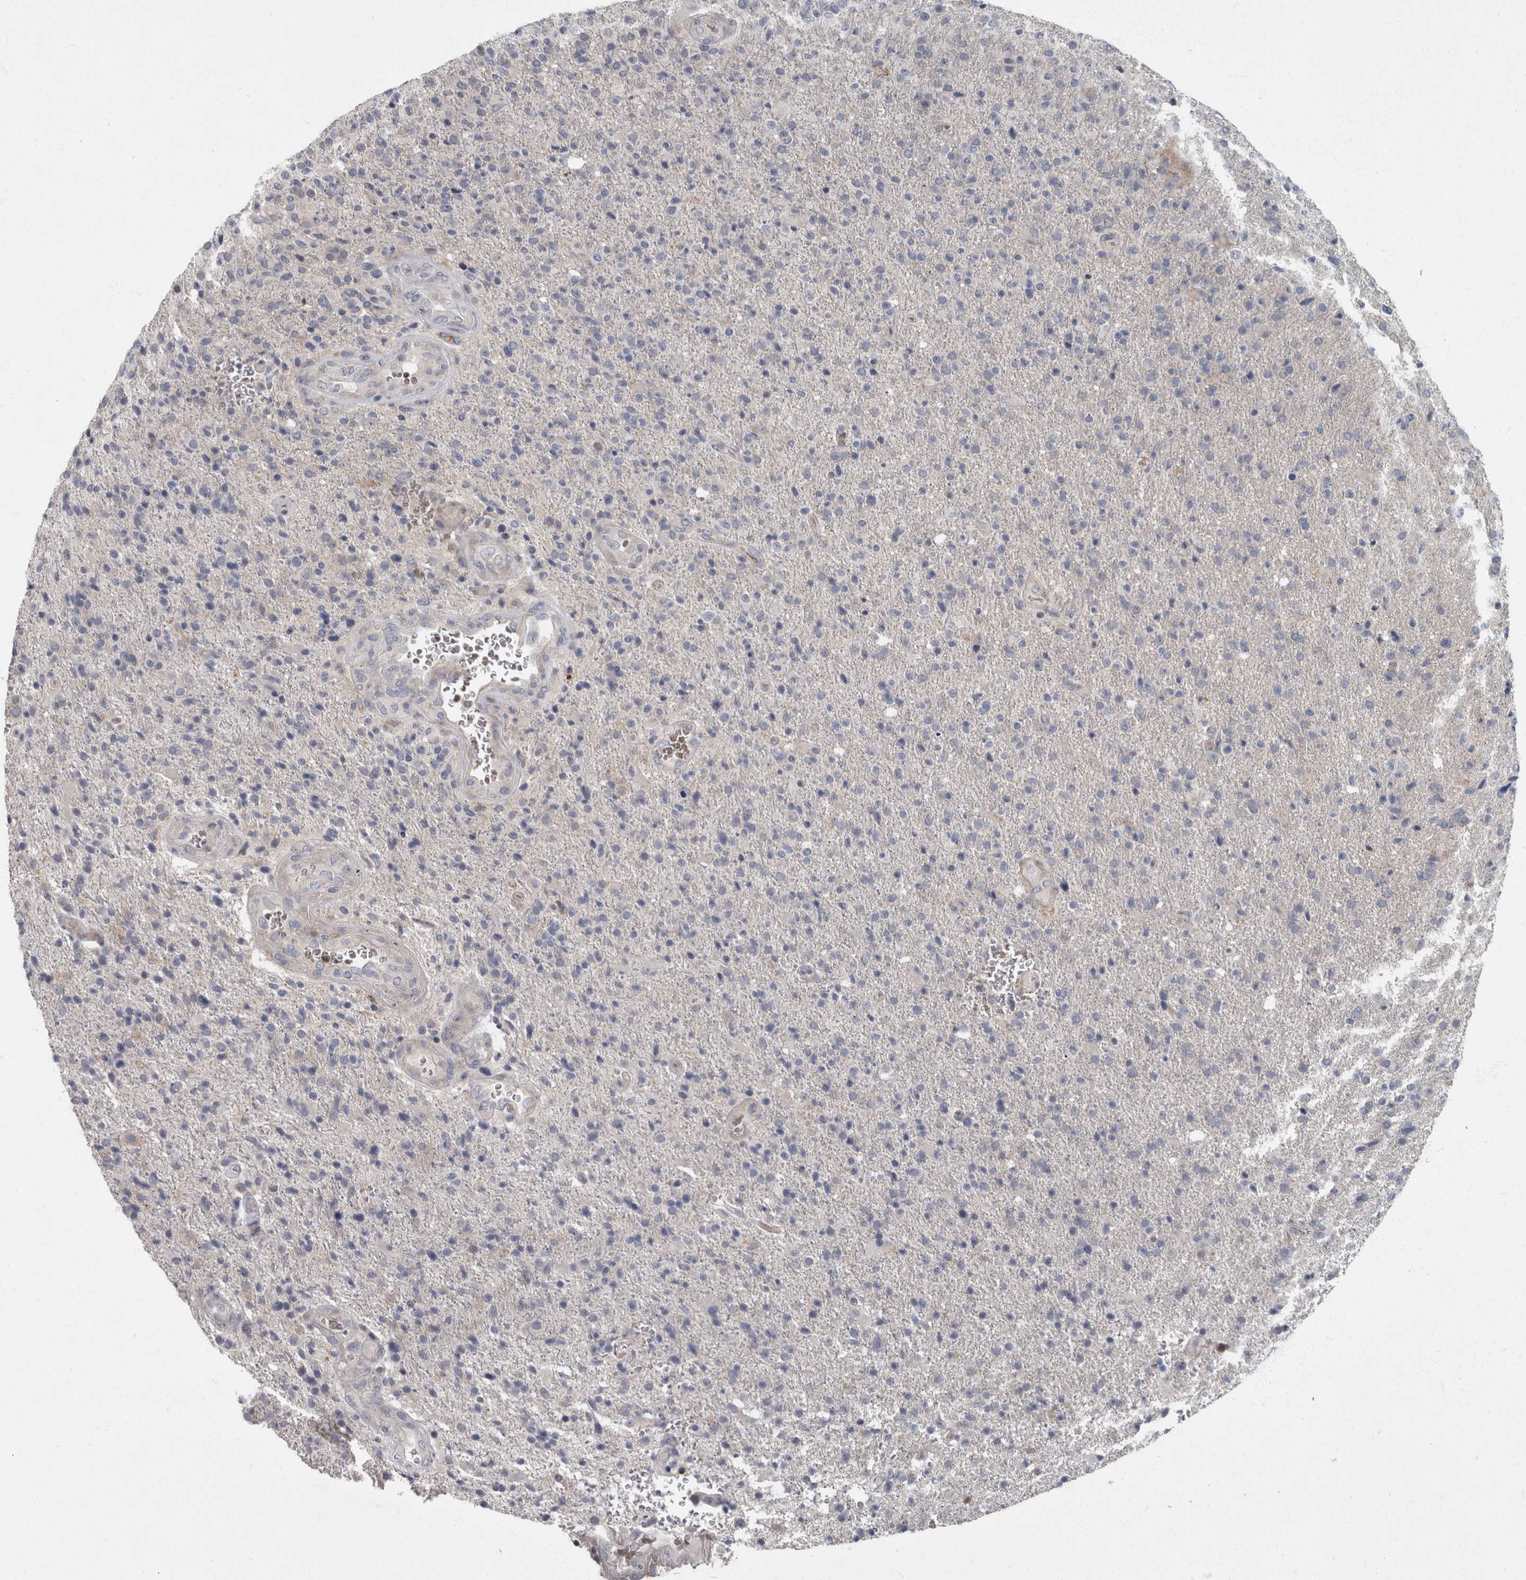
{"staining": {"intensity": "negative", "quantity": "none", "location": "none"}, "tissue": "glioma", "cell_type": "Tumor cells", "image_type": "cancer", "snomed": [{"axis": "morphology", "description": "Glioma, malignant, High grade"}, {"axis": "topography", "description": "Brain"}], "caption": "Immunohistochemistry photomicrograph of human high-grade glioma (malignant) stained for a protein (brown), which shows no positivity in tumor cells.", "gene": "CDC42BPG", "patient": {"sex": "male", "age": 72}}